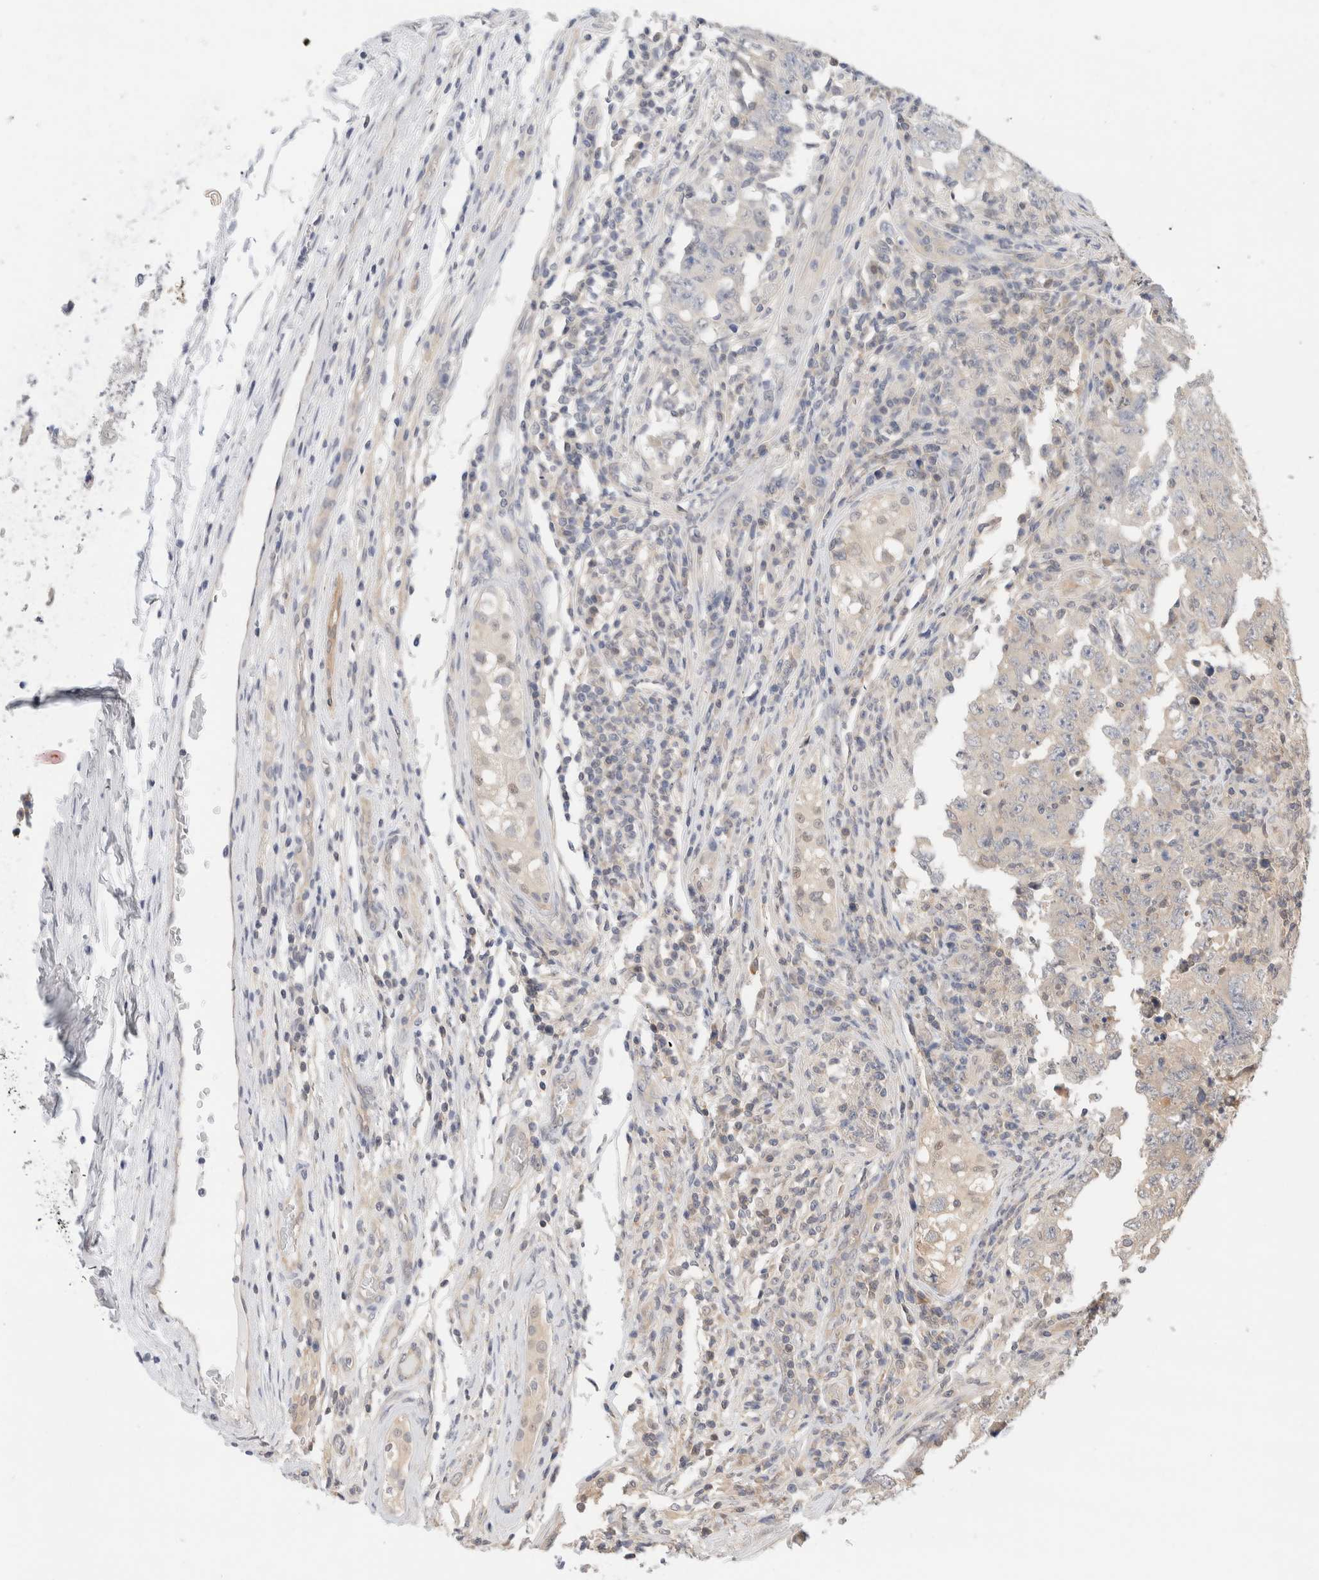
{"staining": {"intensity": "negative", "quantity": "none", "location": "none"}, "tissue": "testis cancer", "cell_type": "Tumor cells", "image_type": "cancer", "snomed": [{"axis": "morphology", "description": "Carcinoma, Embryonal, NOS"}, {"axis": "topography", "description": "Testis"}], "caption": "A high-resolution micrograph shows IHC staining of testis cancer, which demonstrates no significant expression in tumor cells.", "gene": "C17orf97", "patient": {"sex": "male", "age": 26}}